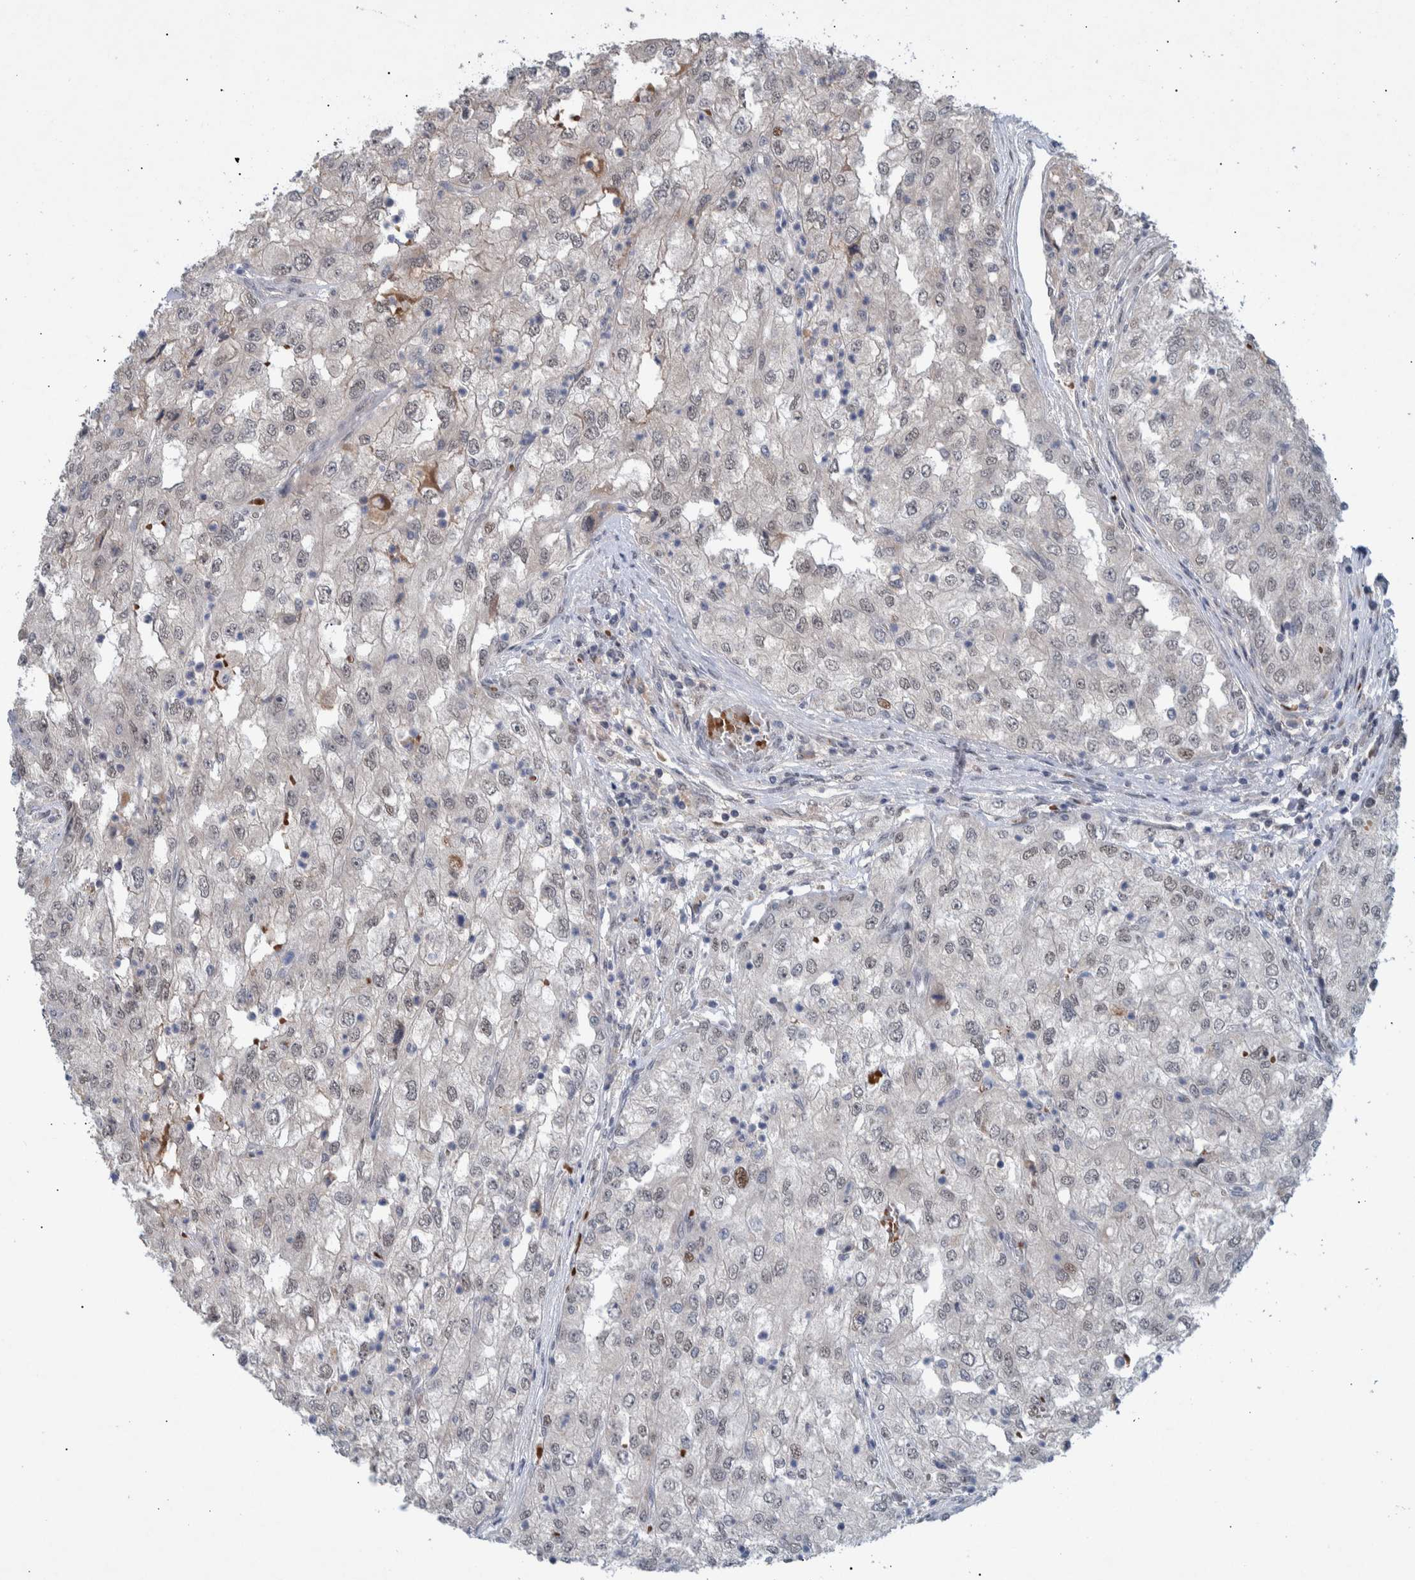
{"staining": {"intensity": "weak", "quantity": "<25%", "location": "cytoplasmic/membranous,nuclear"}, "tissue": "renal cancer", "cell_type": "Tumor cells", "image_type": "cancer", "snomed": [{"axis": "morphology", "description": "Adenocarcinoma, NOS"}, {"axis": "topography", "description": "Kidney"}], "caption": "Immunohistochemistry of human renal cancer demonstrates no staining in tumor cells.", "gene": "ESRP1", "patient": {"sex": "female", "age": 54}}